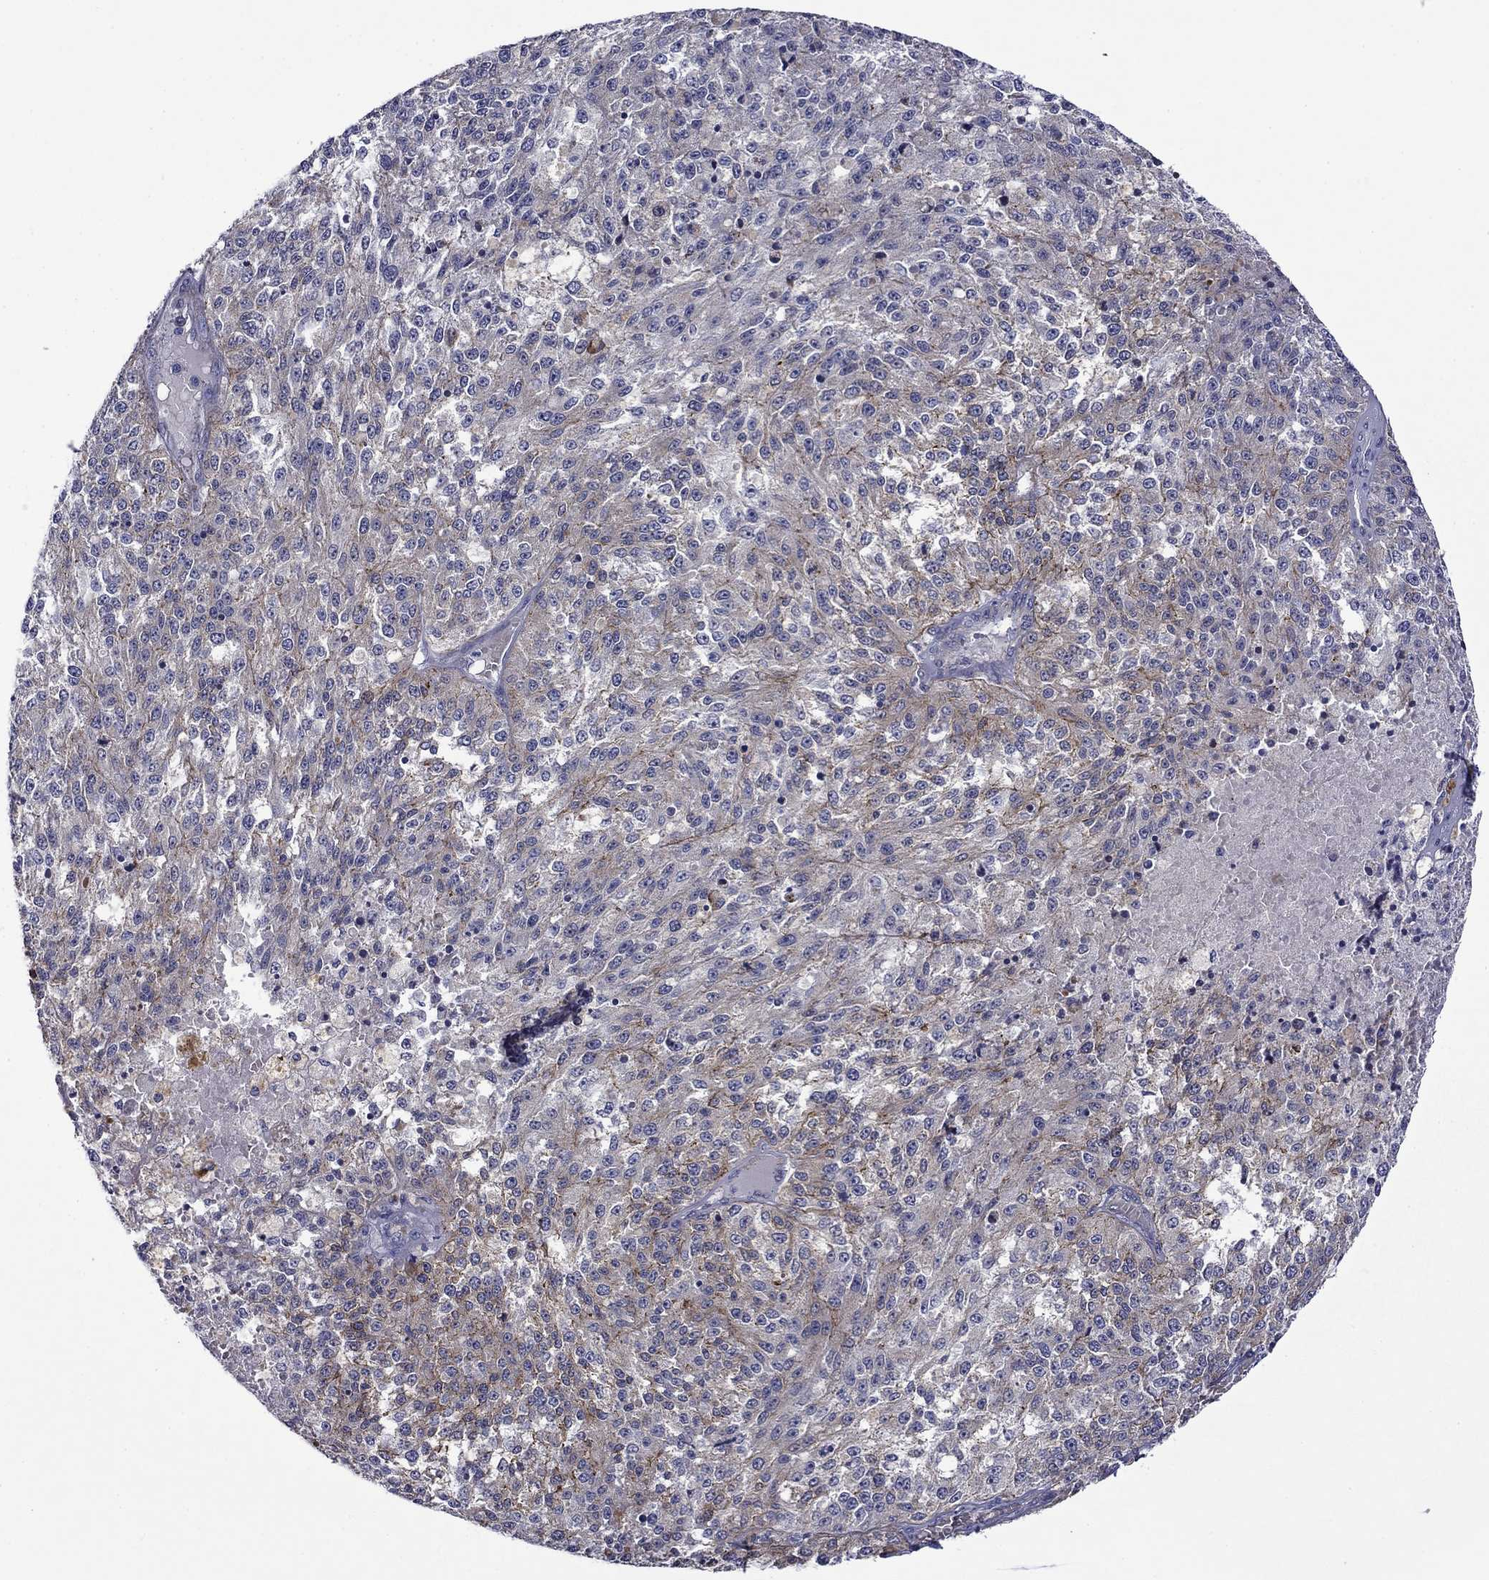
{"staining": {"intensity": "moderate", "quantity": "<25%", "location": "cytoplasmic/membranous"}, "tissue": "melanoma", "cell_type": "Tumor cells", "image_type": "cancer", "snomed": [{"axis": "morphology", "description": "Malignant melanoma, Metastatic site"}, {"axis": "topography", "description": "Lymph node"}], "caption": "High-magnification brightfield microscopy of malignant melanoma (metastatic site) stained with DAB (brown) and counterstained with hematoxylin (blue). tumor cells exhibit moderate cytoplasmic/membranous positivity is identified in about<25% of cells.", "gene": "LMO7", "patient": {"sex": "female", "age": 64}}